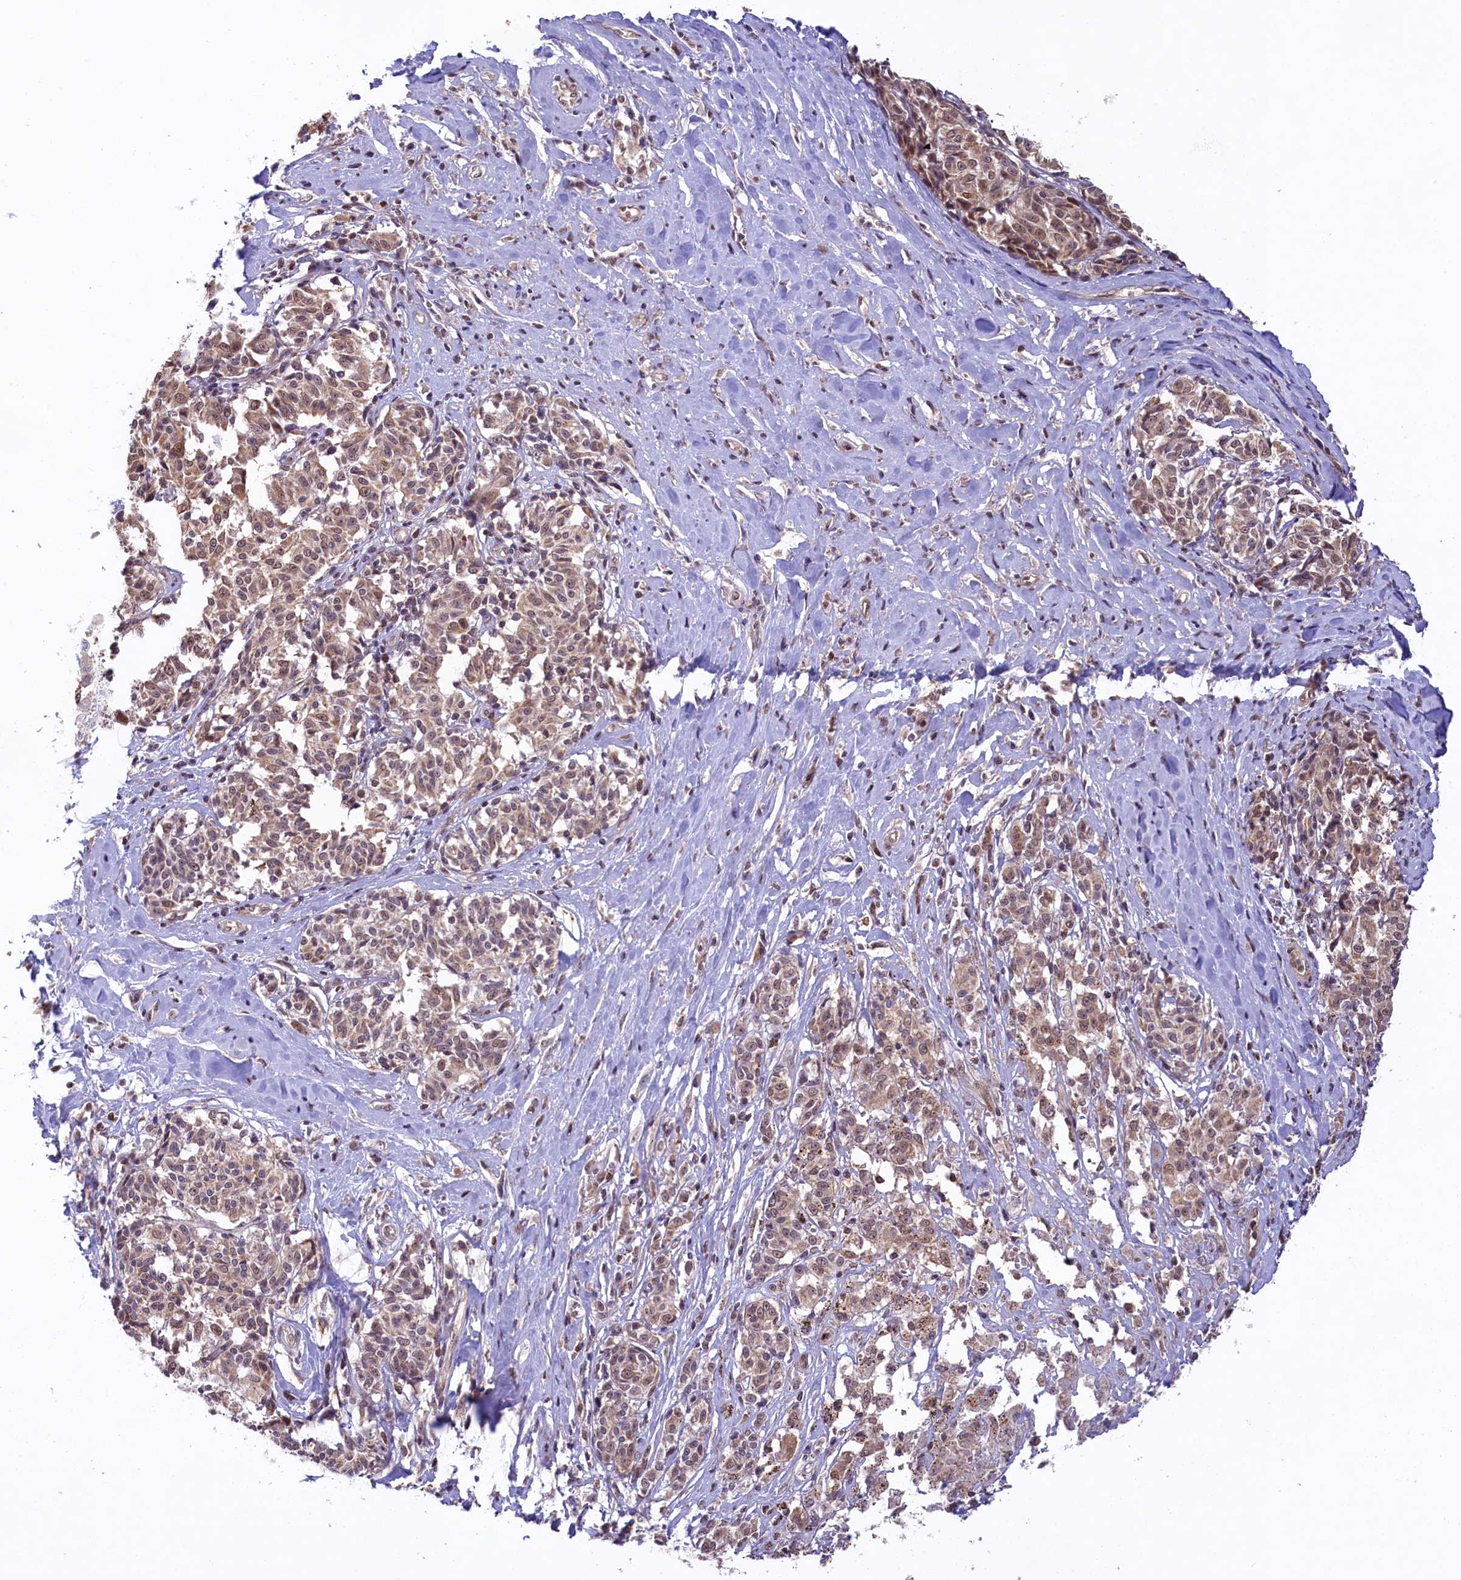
{"staining": {"intensity": "weak", "quantity": ">75%", "location": "cytoplasmic/membranous"}, "tissue": "melanoma", "cell_type": "Tumor cells", "image_type": "cancer", "snomed": [{"axis": "morphology", "description": "Malignant melanoma, NOS"}, {"axis": "topography", "description": "Skin"}], "caption": "The histopathology image reveals staining of malignant melanoma, revealing weak cytoplasmic/membranous protein staining (brown color) within tumor cells. (DAB (3,3'-diaminobenzidine) IHC with brightfield microscopy, high magnification).", "gene": "CARD8", "patient": {"sex": "female", "age": 72}}